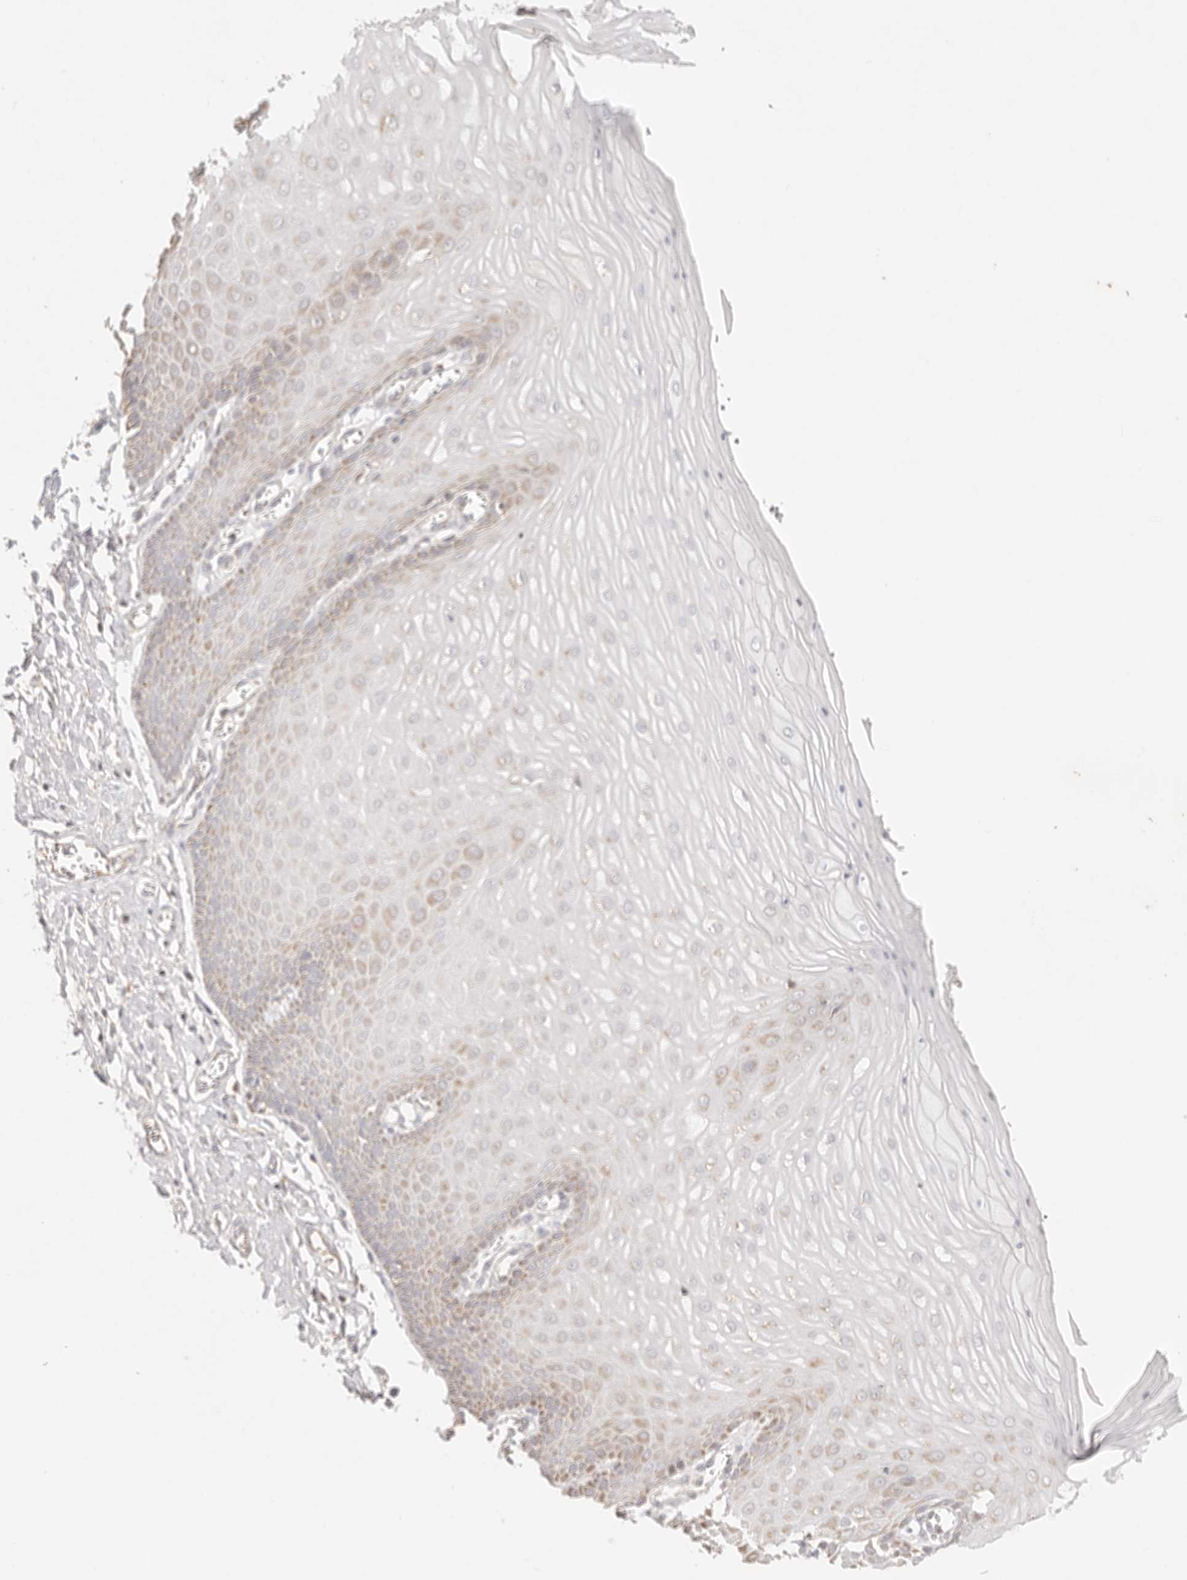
{"staining": {"intensity": "moderate", "quantity": "25%-75%", "location": "cytoplasmic/membranous"}, "tissue": "cervix", "cell_type": "Glandular cells", "image_type": "normal", "snomed": [{"axis": "morphology", "description": "Normal tissue, NOS"}, {"axis": "topography", "description": "Cervix"}], "caption": "Cervix stained for a protein (brown) reveals moderate cytoplasmic/membranous positive staining in approximately 25%-75% of glandular cells.", "gene": "COA6", "patient": {"sex": "female", "age": 55}}